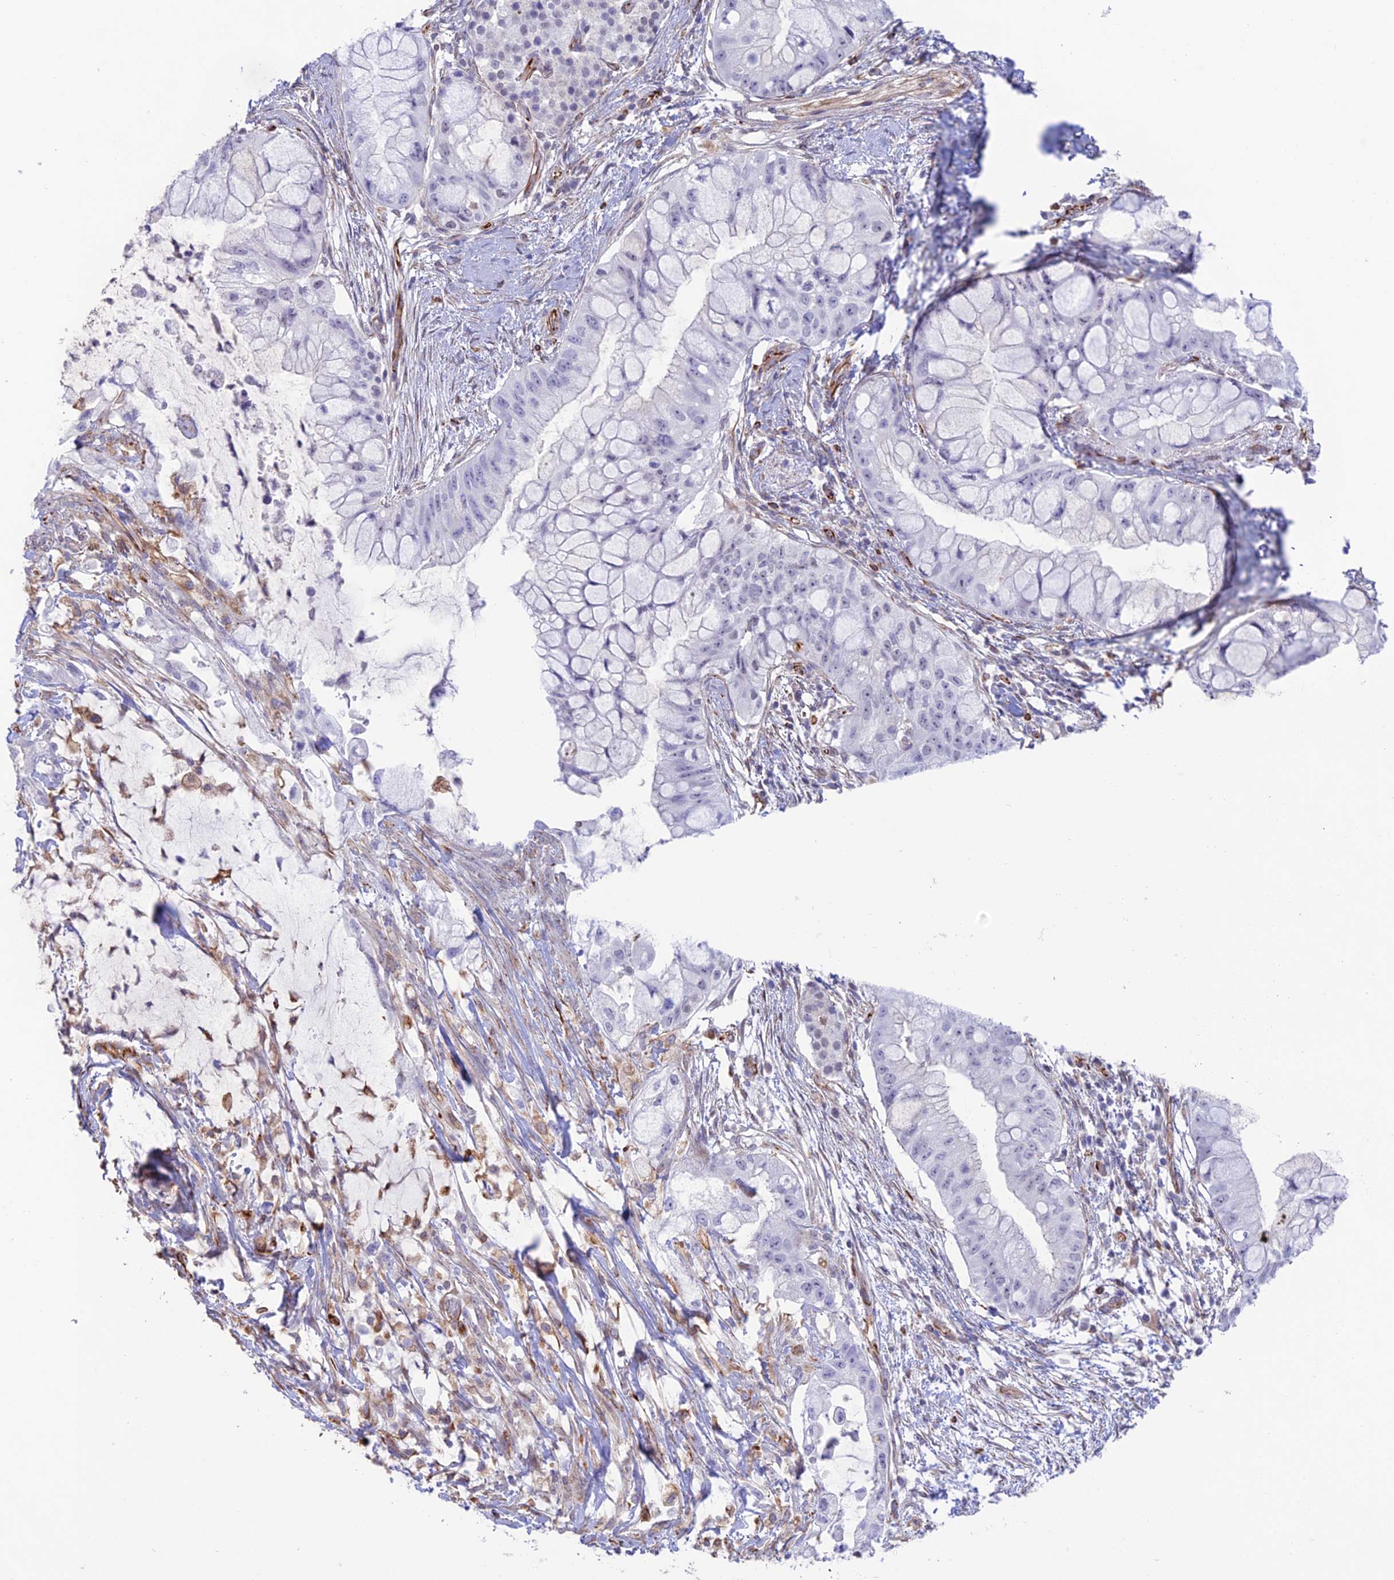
{"staining": {"intensity": "negative", "quantity": "none", "location": "none"}, "tissue": "pancreatic cancer", "cell_type": "Tumor cells", "image_type": "cancer", "snomed": [{"axis": "morphology", "description": "Adenocarcinoma, NOS"}, {"axis": "topography", "description": "Pancreas"}], "caption": "DAB immunohistochemical staining of human adenocarcinoma (pancreatic) shows no significant expression in tumor cells.", "gene": "ZNF652", "patient": {"sex": "male", "age": 48}}